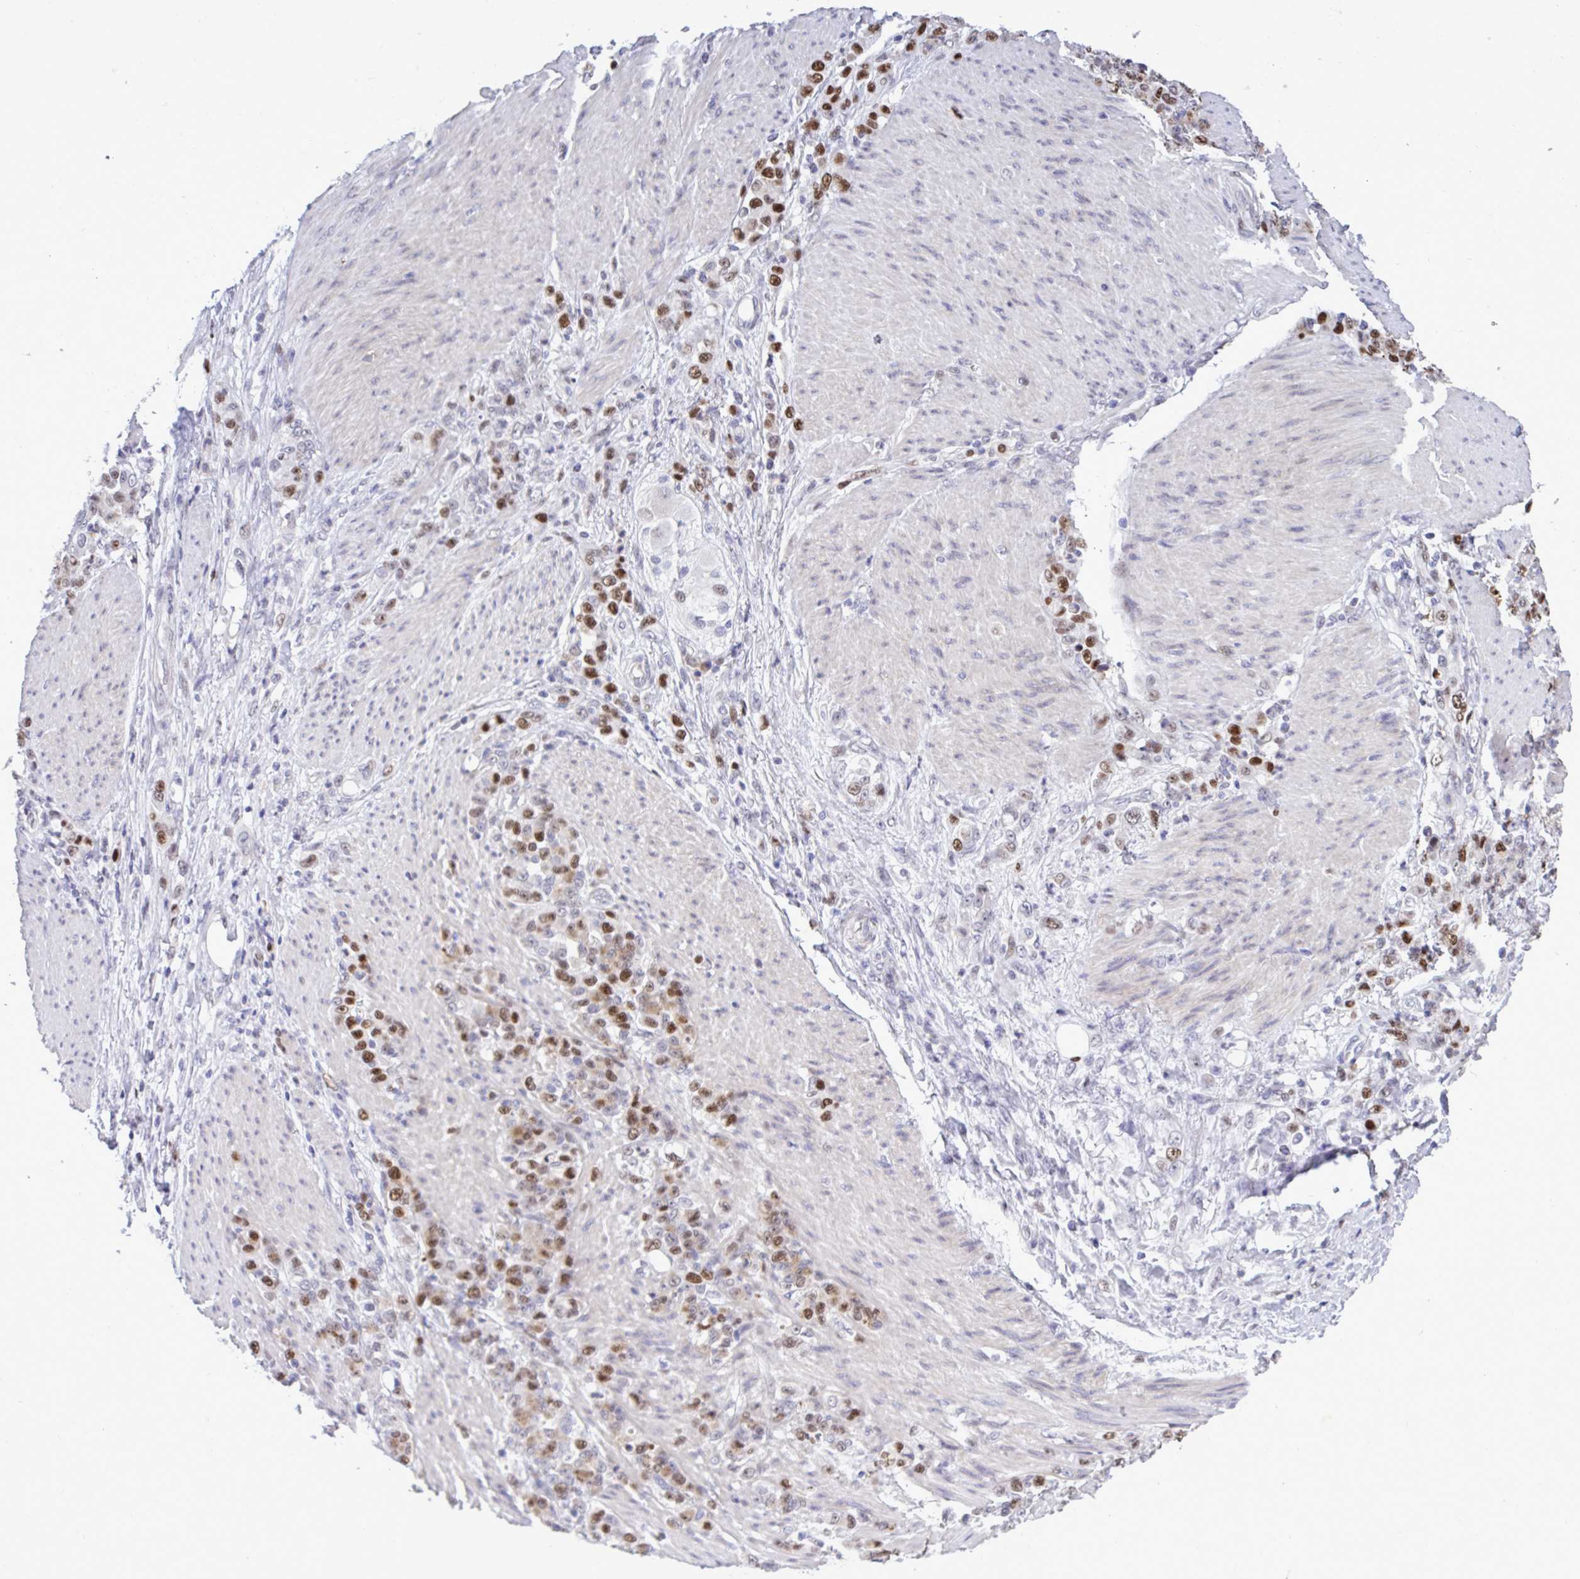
{"staining": {"intensity": "strong", "quantity": "25%-75%", "location": "nuclear"}, "tissue": "stomach cancer", "cell_type": "Tumor cells", "image_type": "cancer", "snomed": [{"axis": "morphology", "description": "Adenocarcinoma, NOS"}, {"axis": "topography", "description": "Stomach"}], "caption": "DAB (3,3'-diaminobenzidine) immunohistochemical staining of human adenocarcinoma (stomach) exhibits strong nuclear protein staining in about 25%-75% of tumor cells. The protein of interest is shown in brown color, while the nuclei are stained blue.", "gene": "C1QL2", "patient": {"sex": "female", "age": 79}}